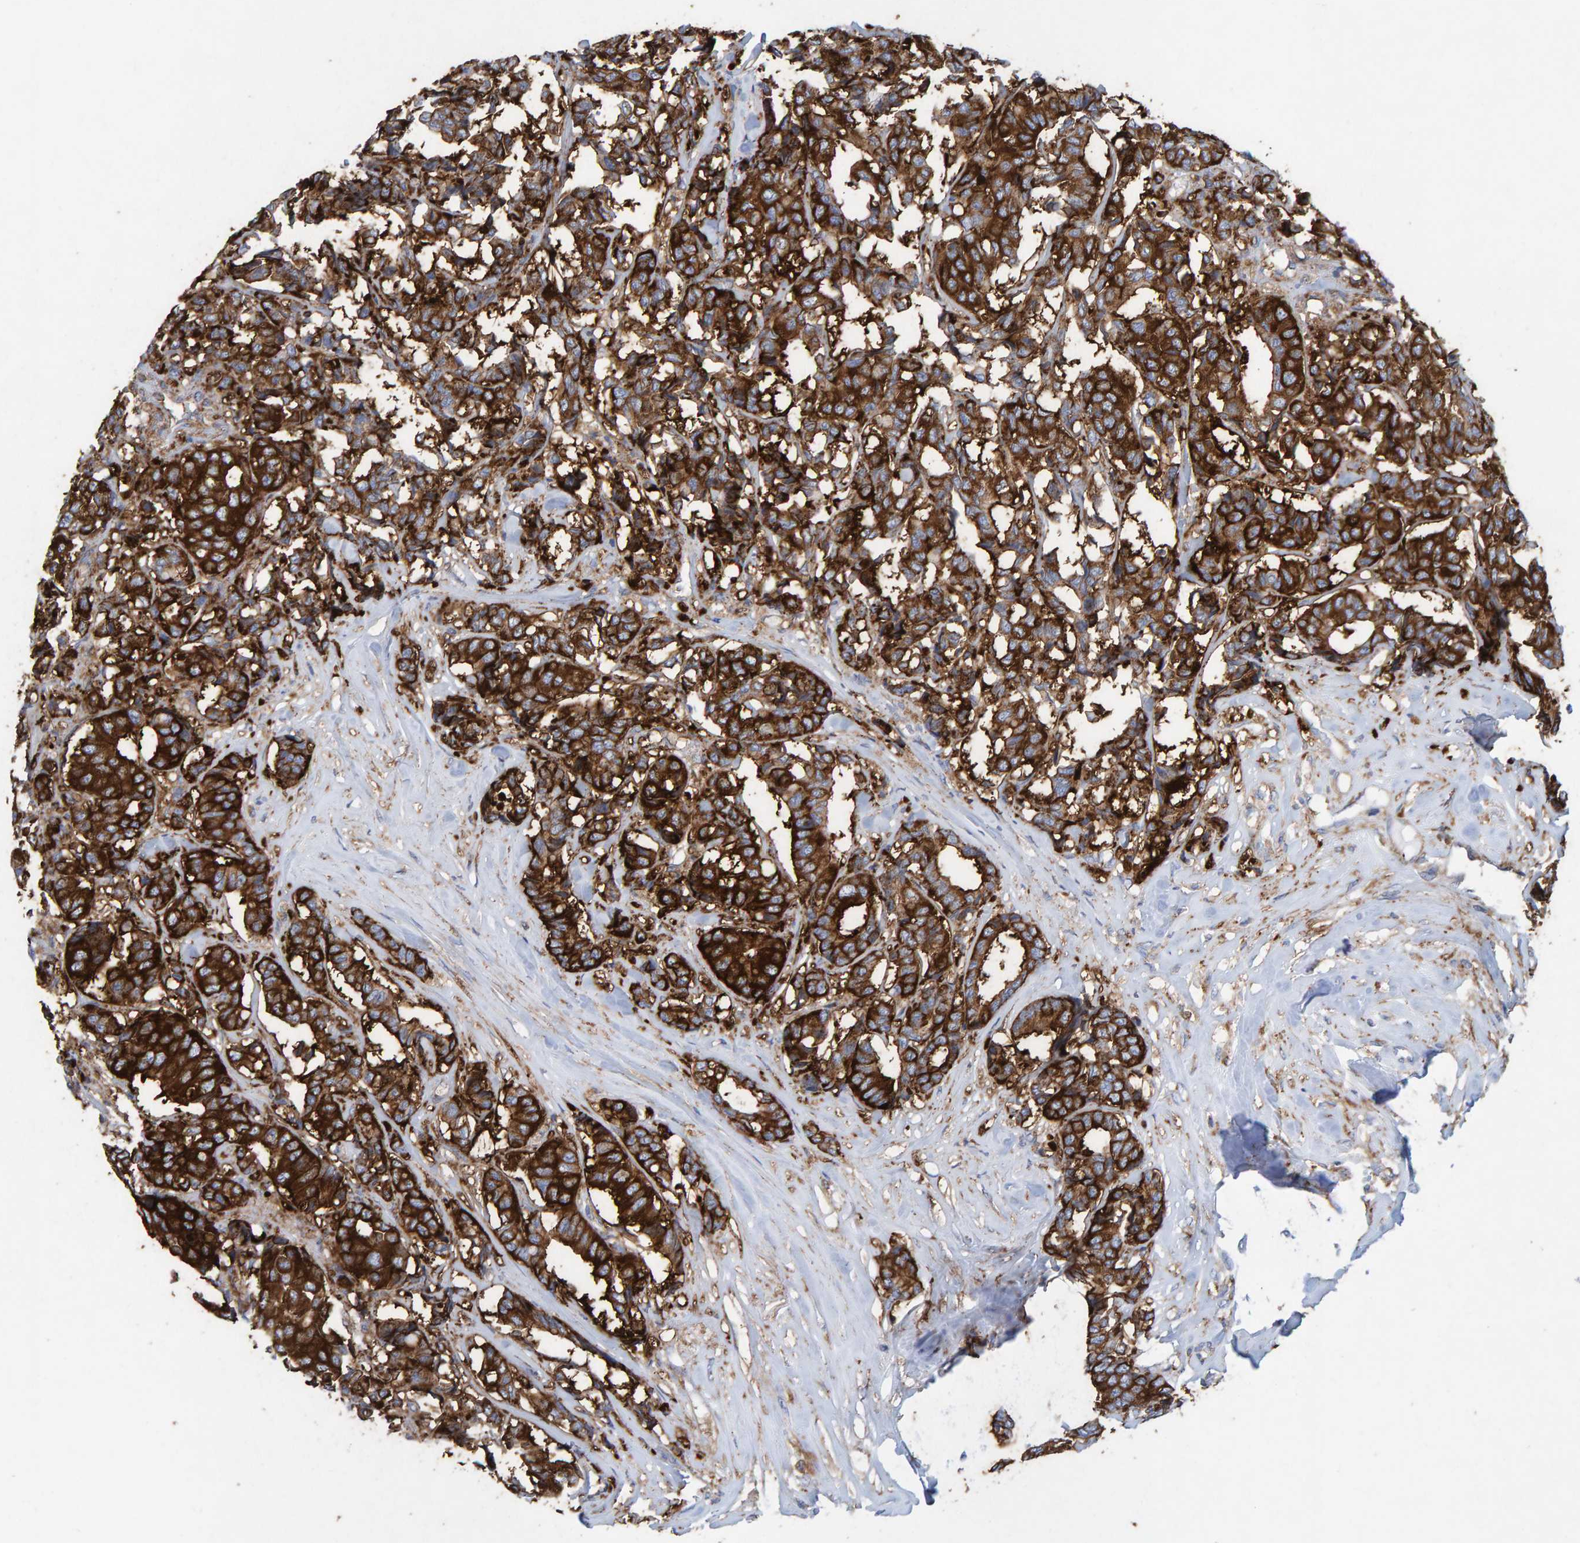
{"staining": {"intensity": "strong", "quantity": ">75%", "location": "cytoplasmic/membranous"}, "tissue": "breast cancer", "cell_type": "Tumor cells", "image_type": "cancer", "snomed": [{"axis": "morphology", "description": "Duct carcinoma"}, {"axis": "topography", "description": "Breast"}], "caption": "Immunohistochemical staining of human breast invasive ductal carcinoma demonstrates strong cytoplasmic/membranous protein positivity in approximately >75% of tumor cells.", "gene": "MVP", "patient": {"sex": "female", "age": 87}}